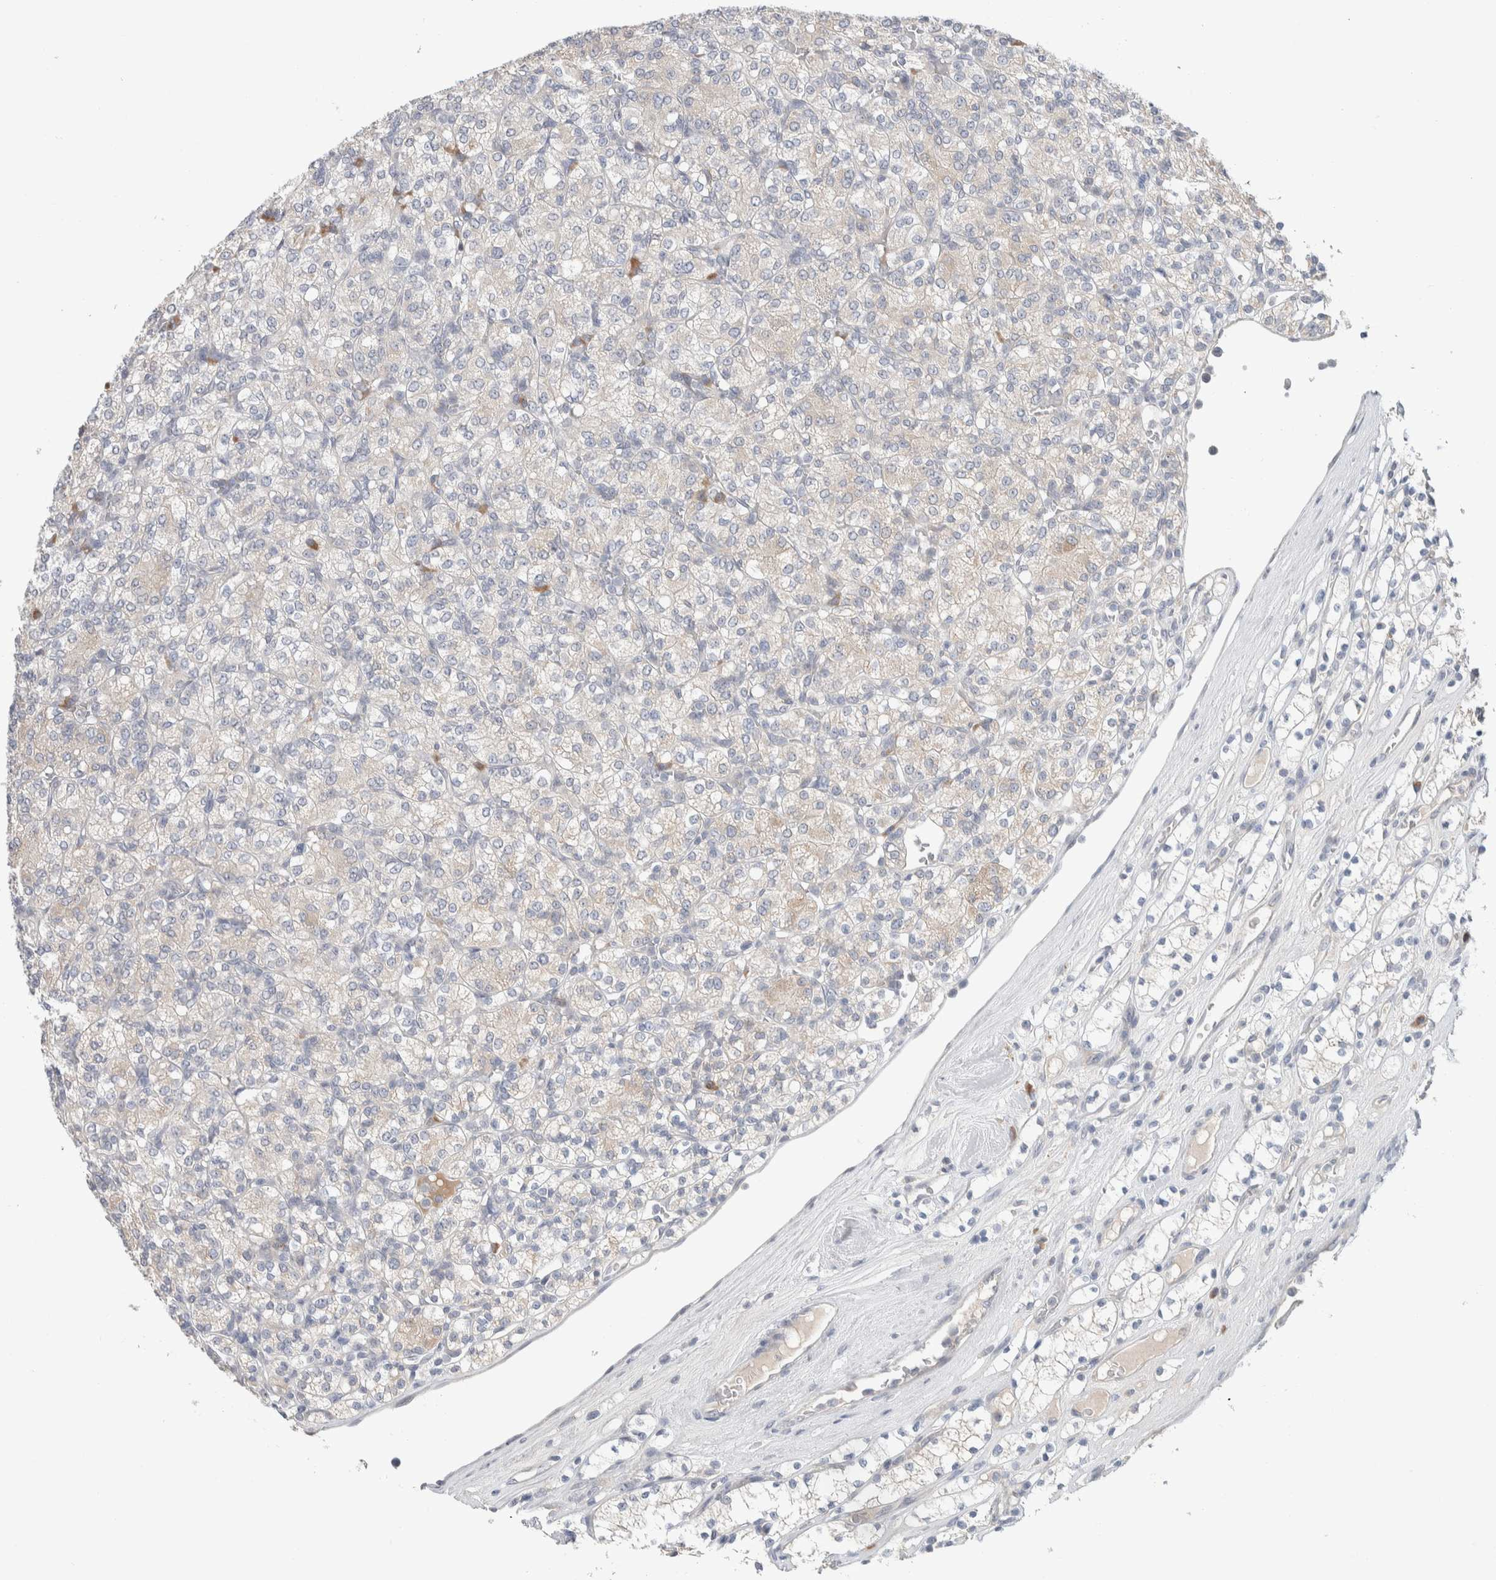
{"staining": {"intensity": "weak", "quantity": "<25%", "location": "cytoplasmic/membranous"}, "tissue": "renal cancer", "cell_type": "Tumor cells", "image_type": "cancer", "snomed": [{"axis": "morphology", "description": "Adenocarcinoma, NOS"}, {"axis": "topography", "description": "Kidney"}], "caption": "DAB immunohistochemical staining of renal adenocarcinoma demonstrates no significant staining in tumor cells.", "gene": "RUSF1", "patient": {"sex": "male", "age": 77}}